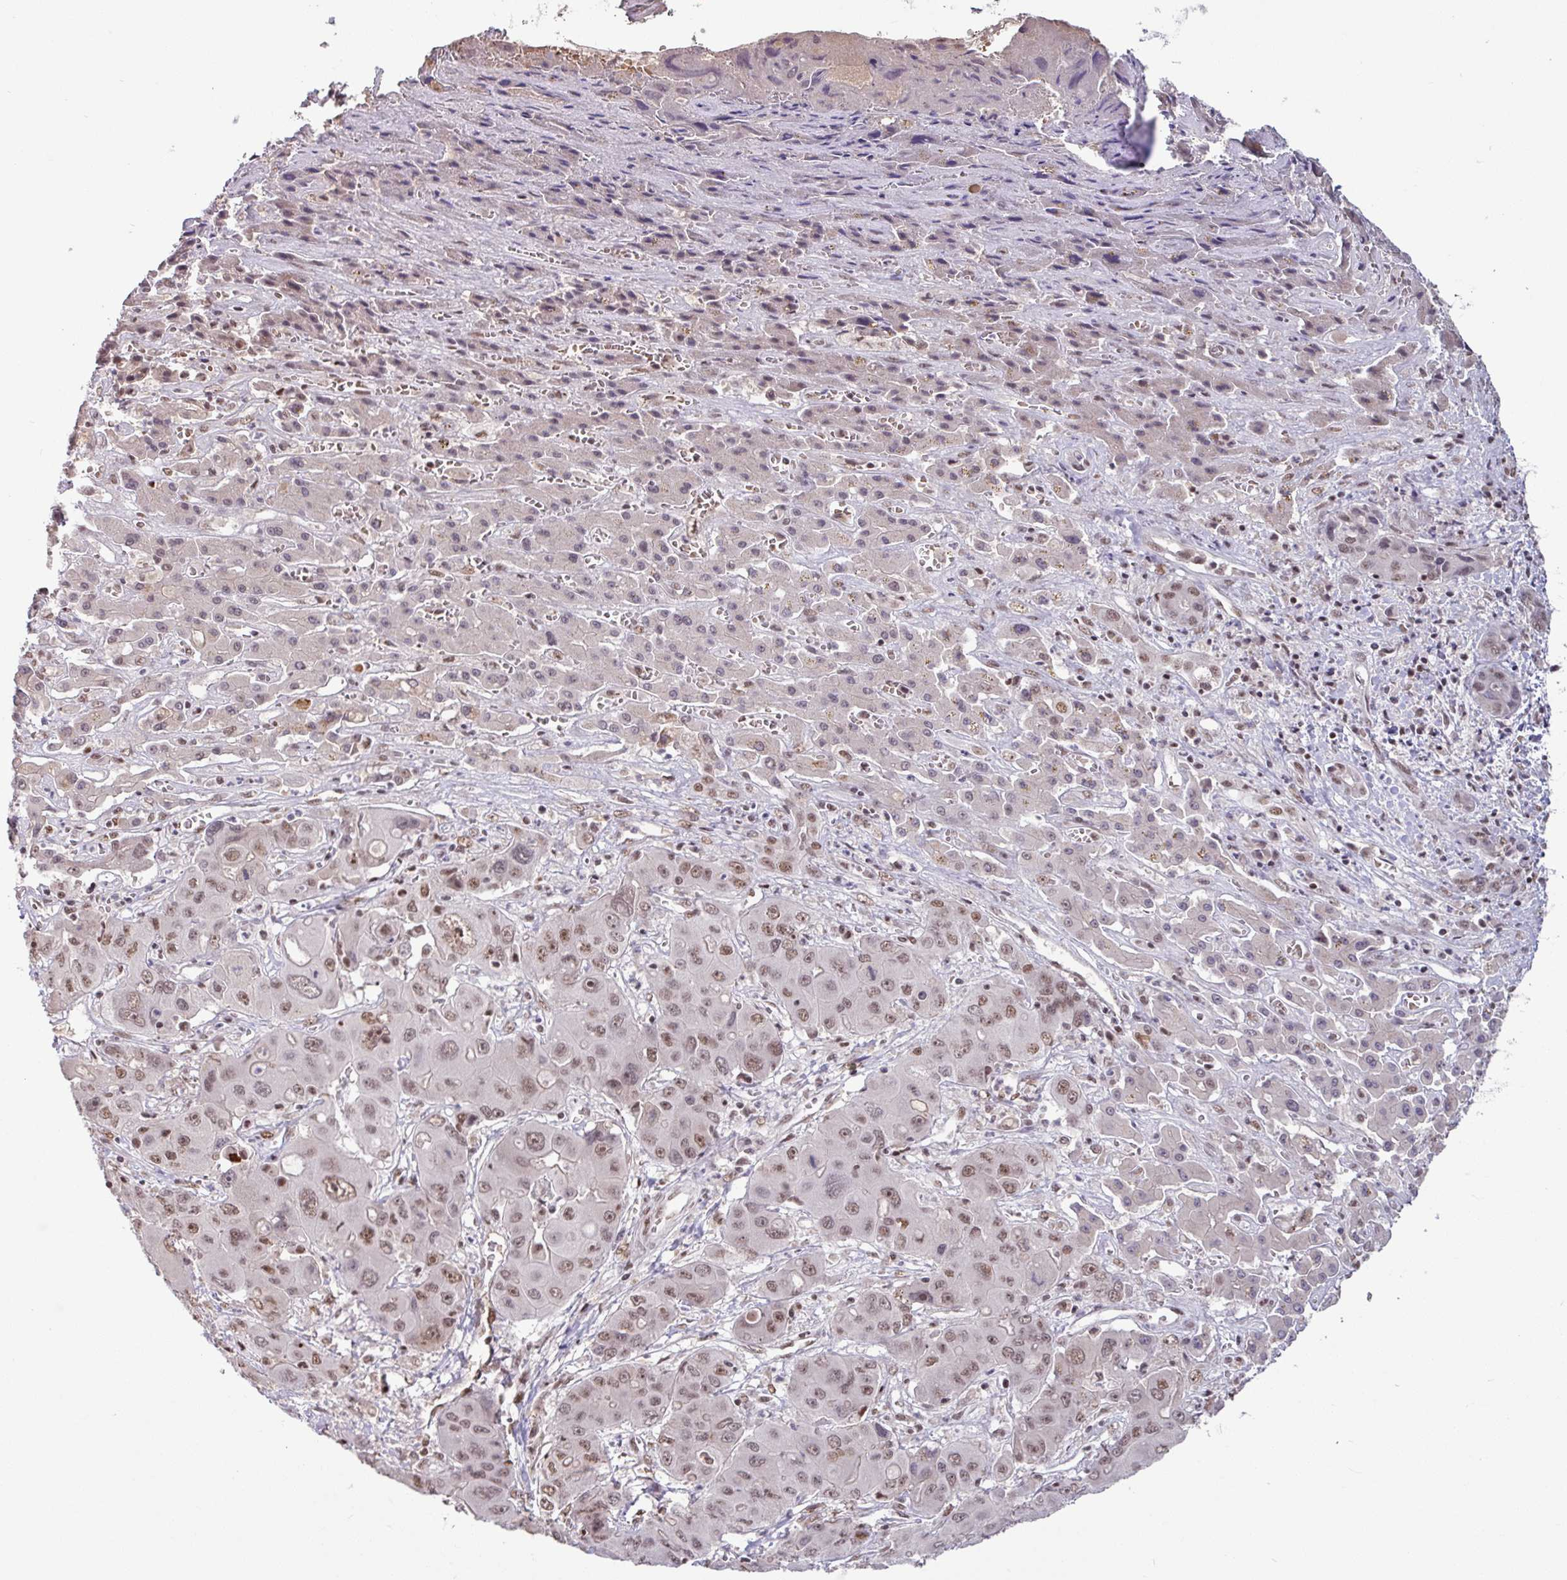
{"staining": {"intensity": "moderate", "quantity": ">75%", "location": "nuclear"}, "tissue": "liver cancer", "cell_type": "Tumor cells", "image_type": "cancer", "snomed": [{"axis": "morphology", "description": "Cholangiocarcinoma"}, {"axis": "topography", "description": "Liver"}], "caption": "Protein analysis of liver cancer tissue displays moderate nuclear positivity in about >75% of tumor cells.", "gene": "TDG", "patient": {"sex": "male", "age": 67}}